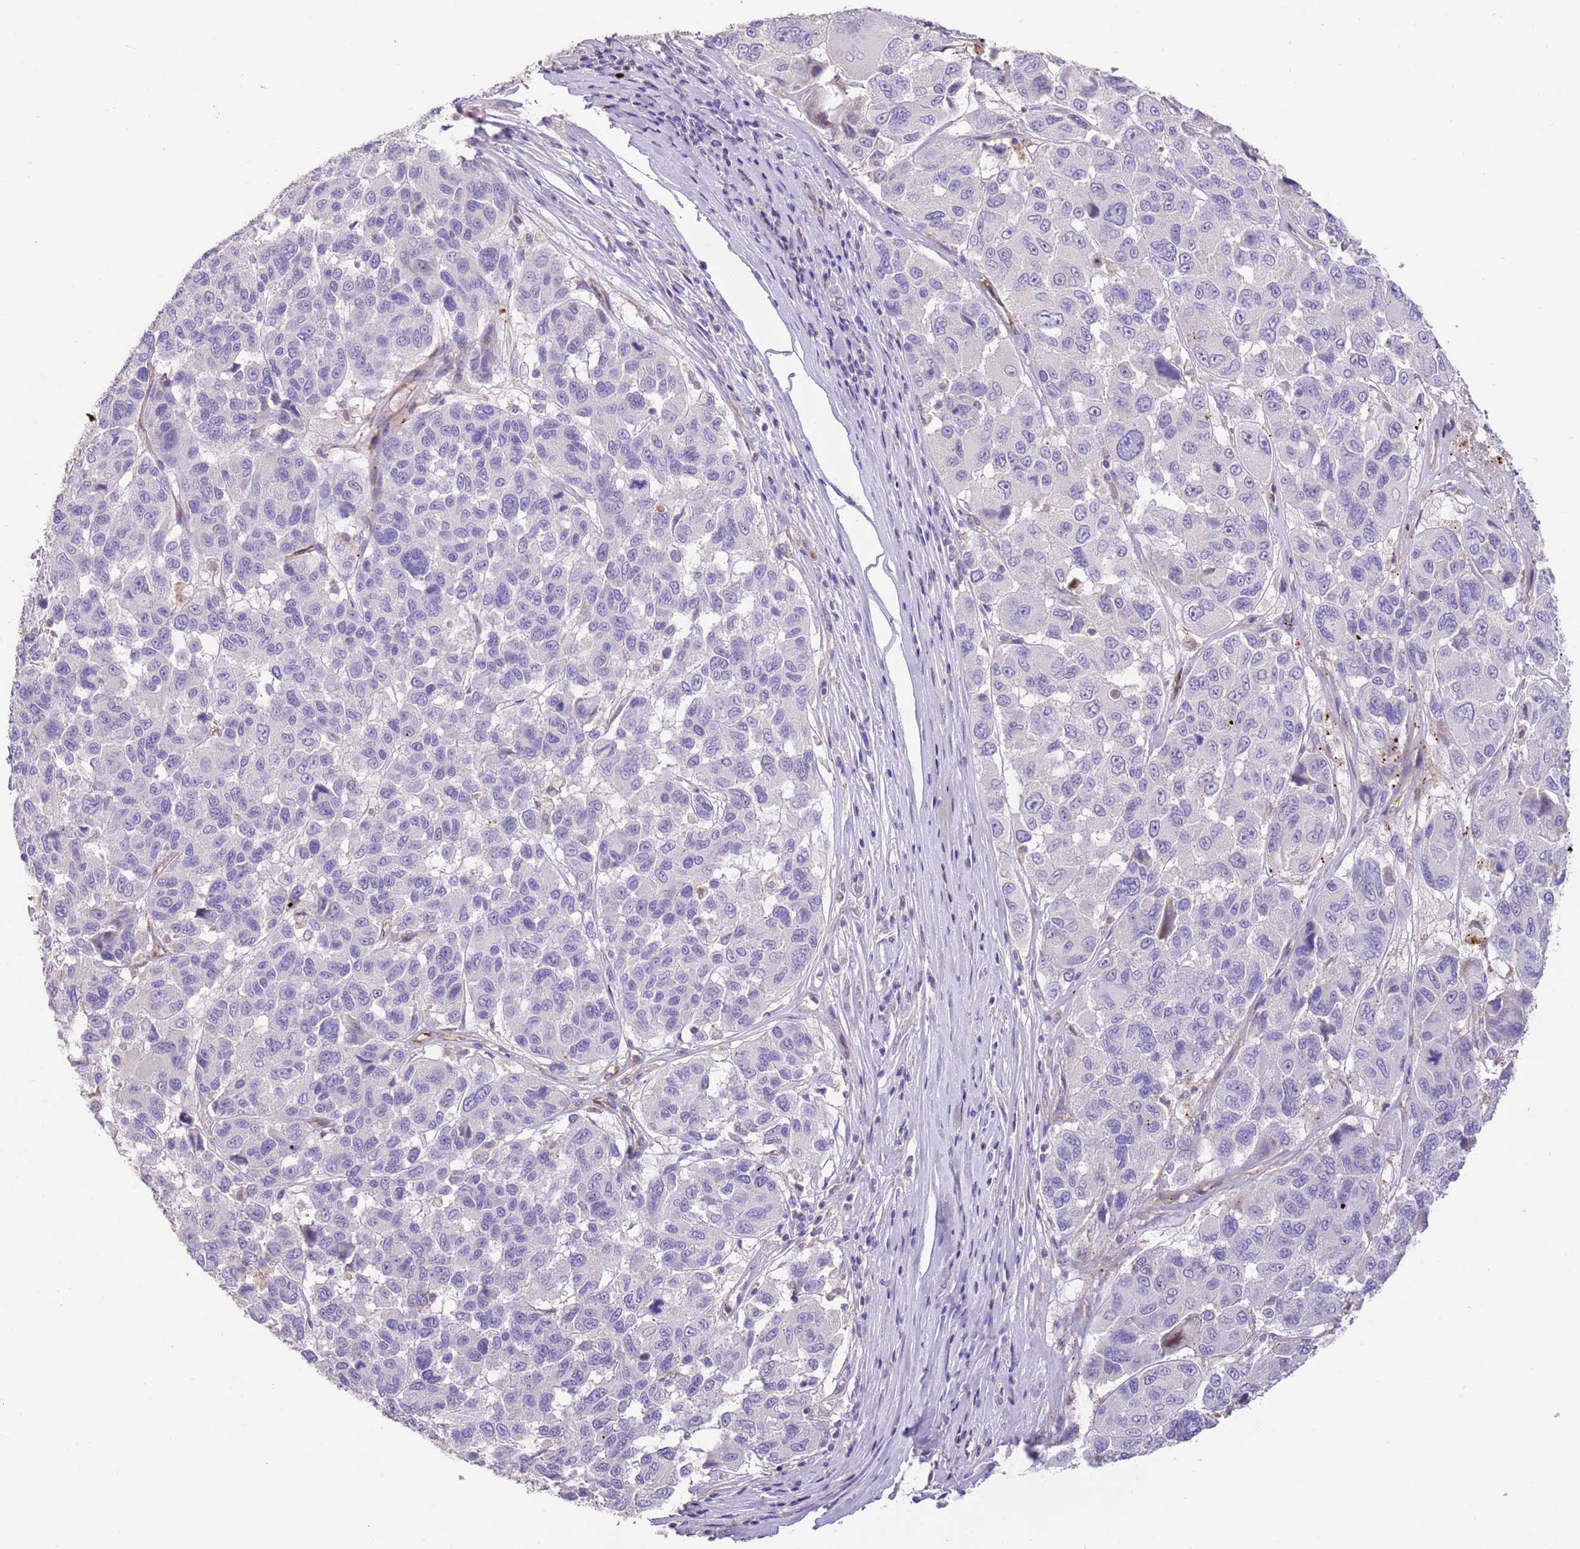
{"staining": {"intensity": "negative", "quantity": "none", "location": "none"}, "tissue": "melanoma", "cell_type": "Tumor cells", "image_type": "cancer", "snomed": [{"axis": "morphology", "description": "Malignant melanoma, NOS"}, {"axis": "topography", "description": "Skin"}], "caption": "This is a micrograph of IHC staining of malignant melanoma, which shows no expression in tumor cells. (Brightfield microscopy of DAB immunohistochemistry at high magnification).", "gene": "SFTPA1", "patient": {"sex": "female", "age": 66}}